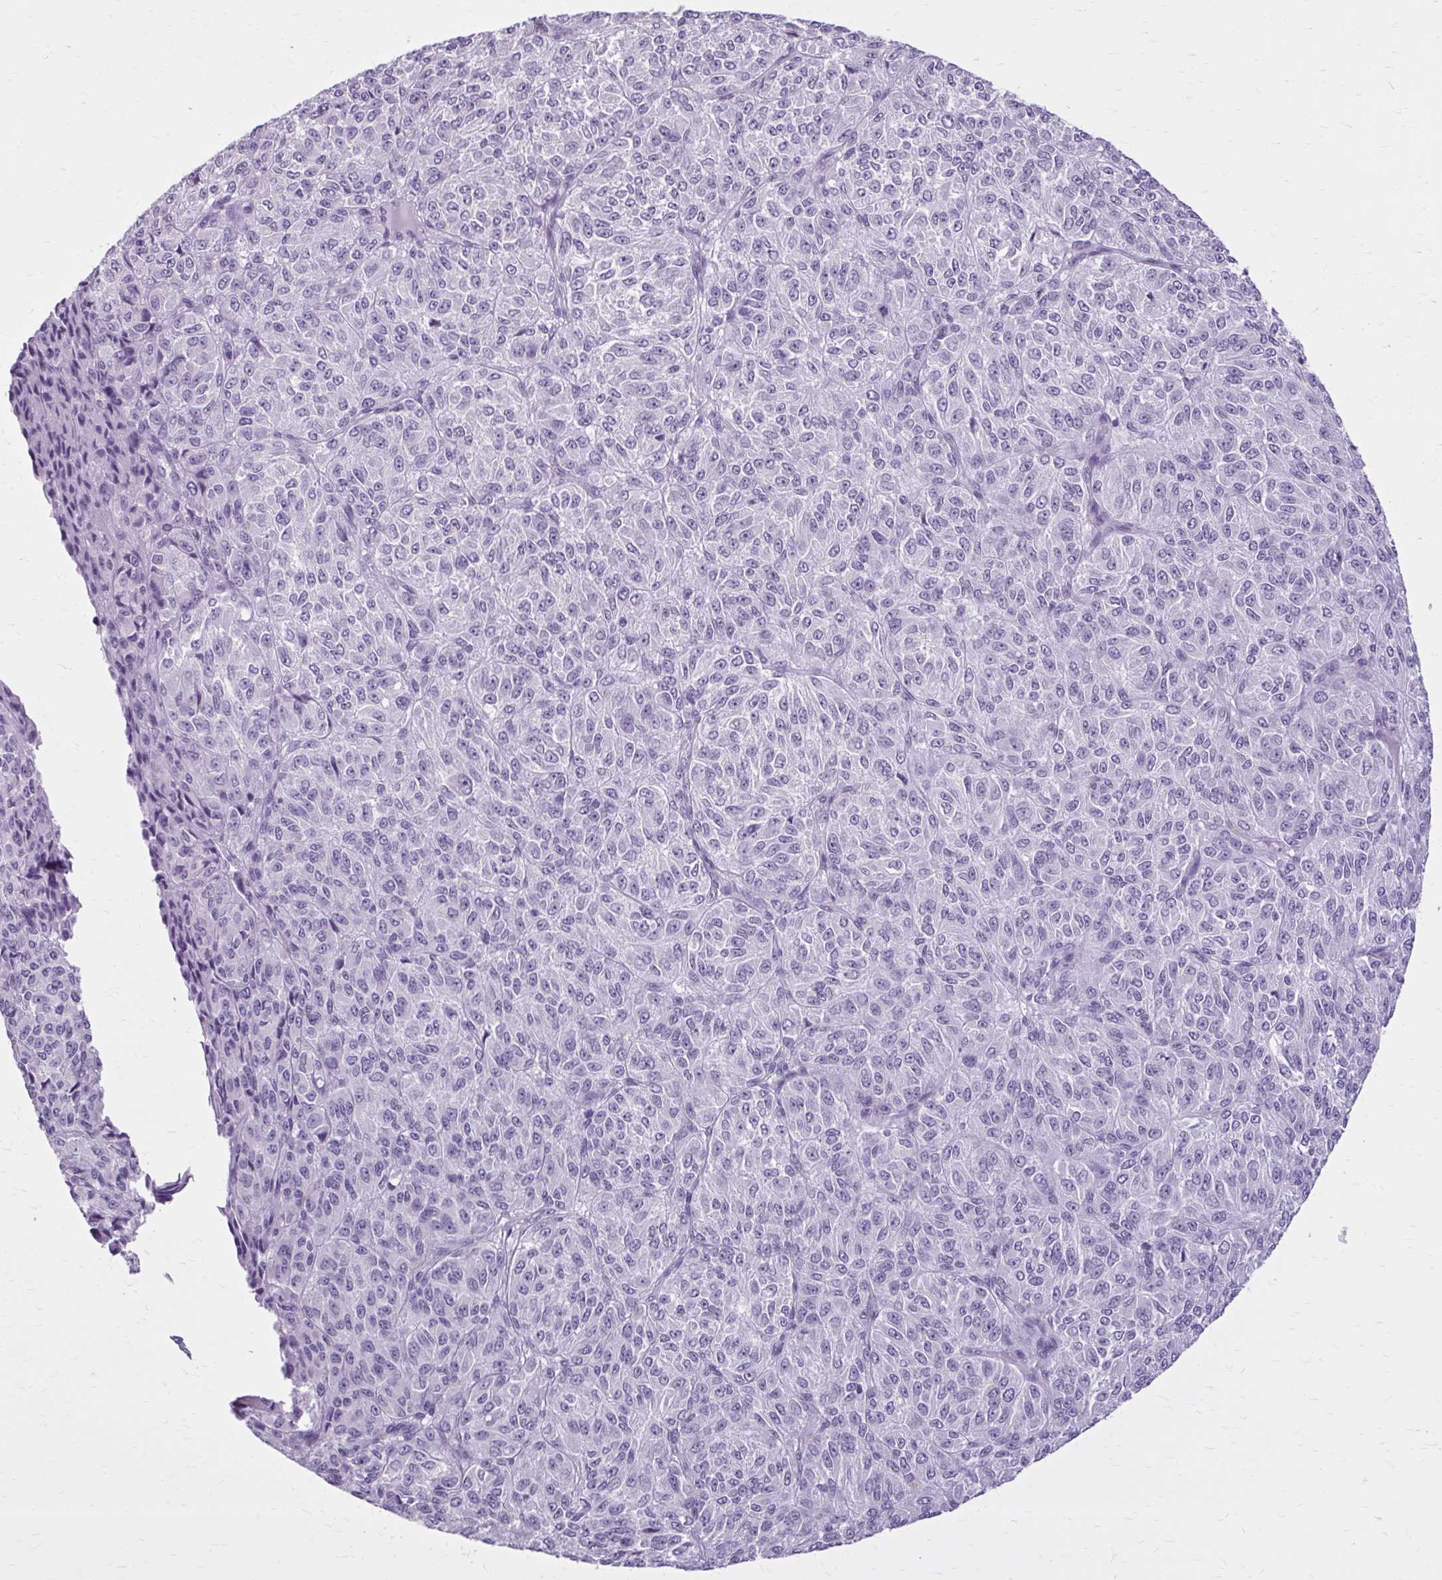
{"staining": {"intensity": "negative", "quantity": "none", "location": "none"}, "tissue": "melanoma", "cell_type": "Tumor cells", "image_type": "cancer", "snomed": [{"axis": "morphology", "description": "Malignant melanoma, Metastatic site"}, {"axis": "topography", "description": "Brain"}], "caption": "Immunohistochemistry photomicrograph of human malignant melanoma (metastatic site) stained for a protein (brown), which demonstrates no staining in tumor cells.", "gene": "OR4B1", "patient": {"sex": "female", "age": 56}}